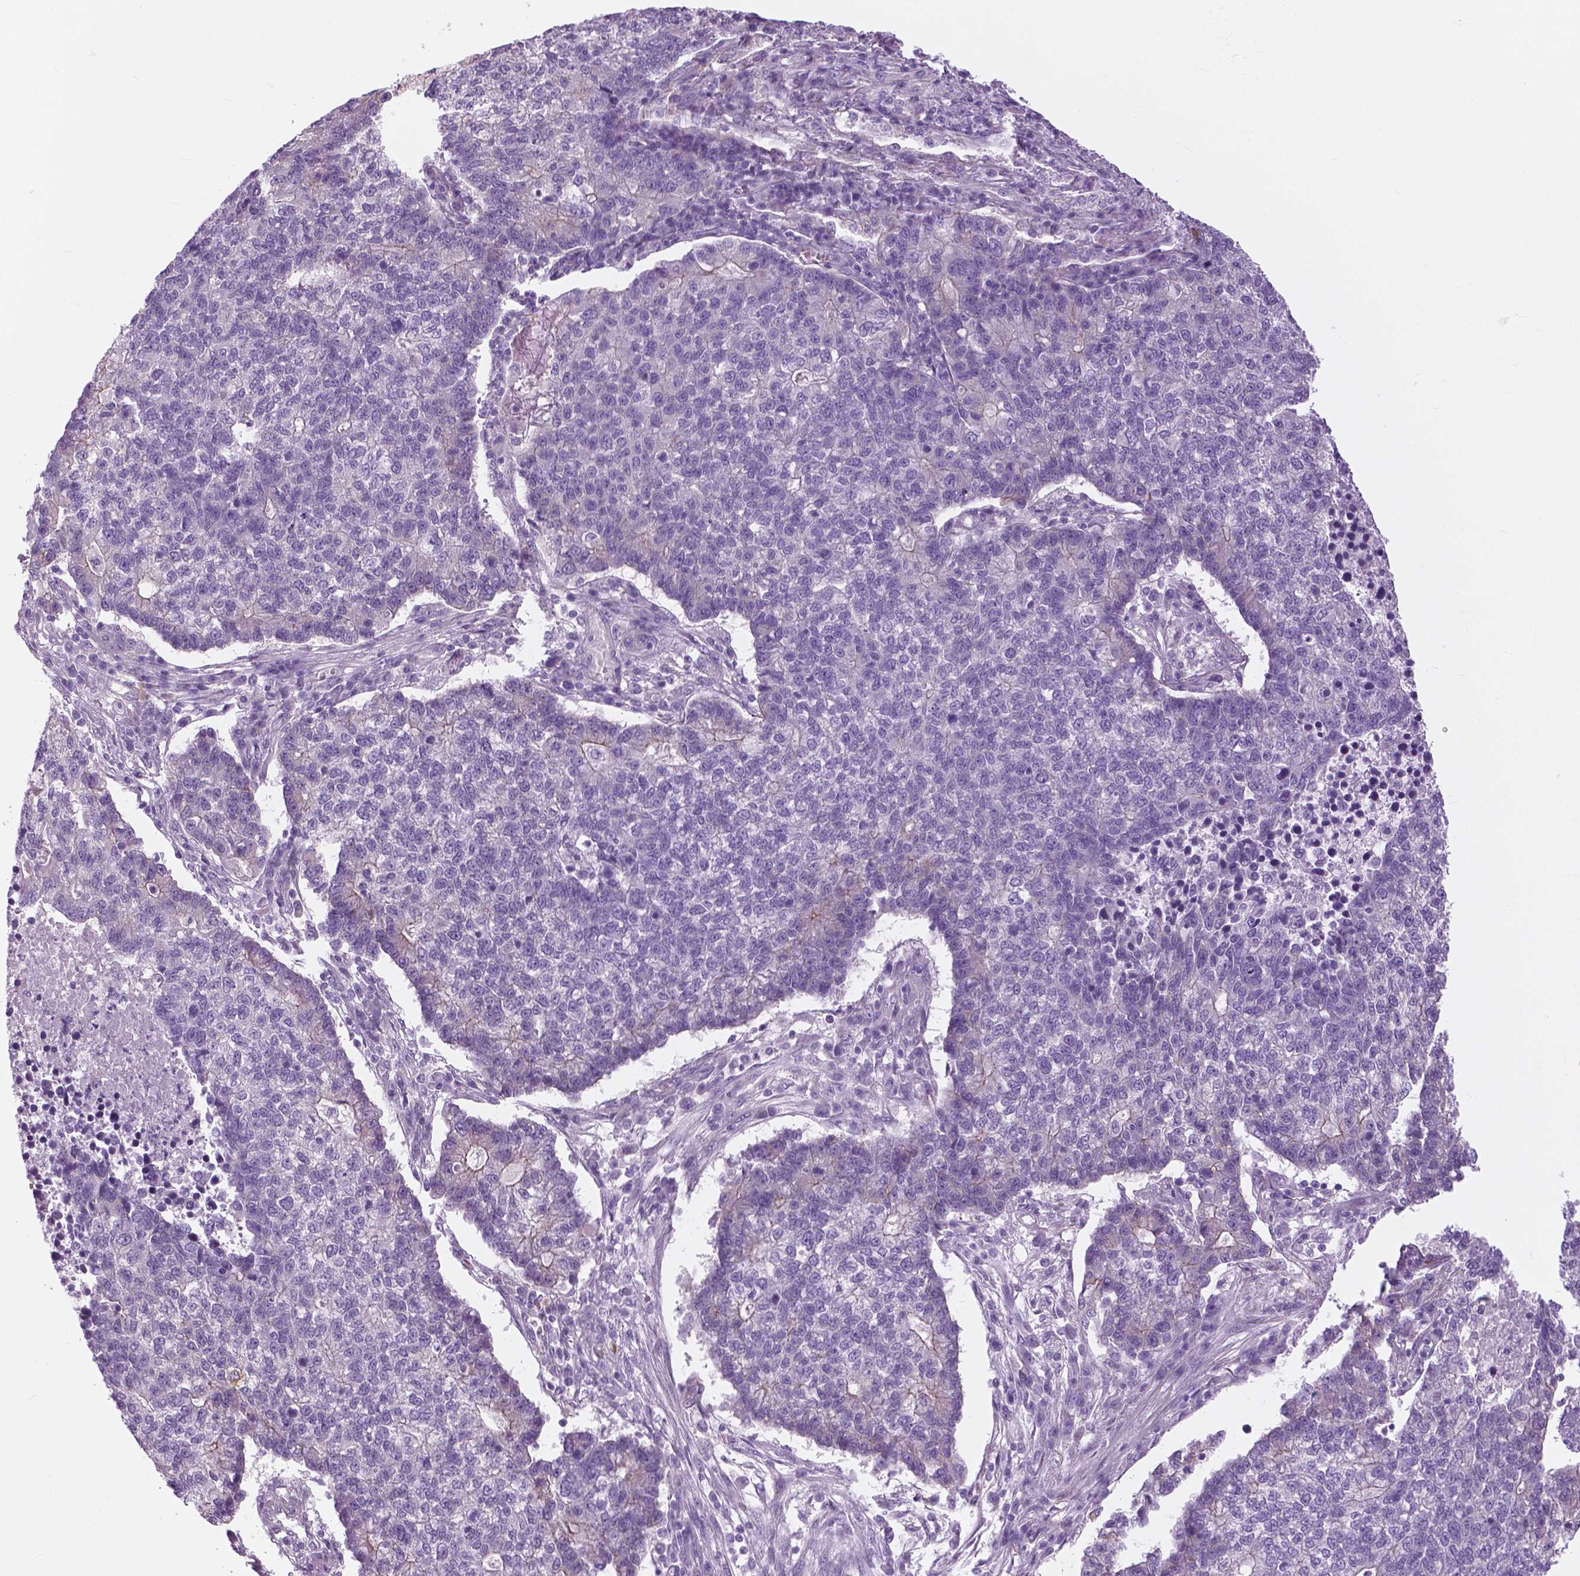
{"staining": {"intensity": "negative", "quantity": "none", "location": "none"}, "tissue": "lung cancer", "cell_type": "Tumor cells", "image_type": "cancer", "snomed": [{"axis": "morphology", "description": "Adenocarcinoma, NOS"}, {"axis": "topography", "description": "Lung"}], "caption": "This image is of adenocarcinoma (lung) stained with IHC to label a protein in brown with the nuclei are counter-stained blue. There is no expression in tumor cells.", "gene": "SERPINI1", "patient": {"sex": "male", "age": 57}}